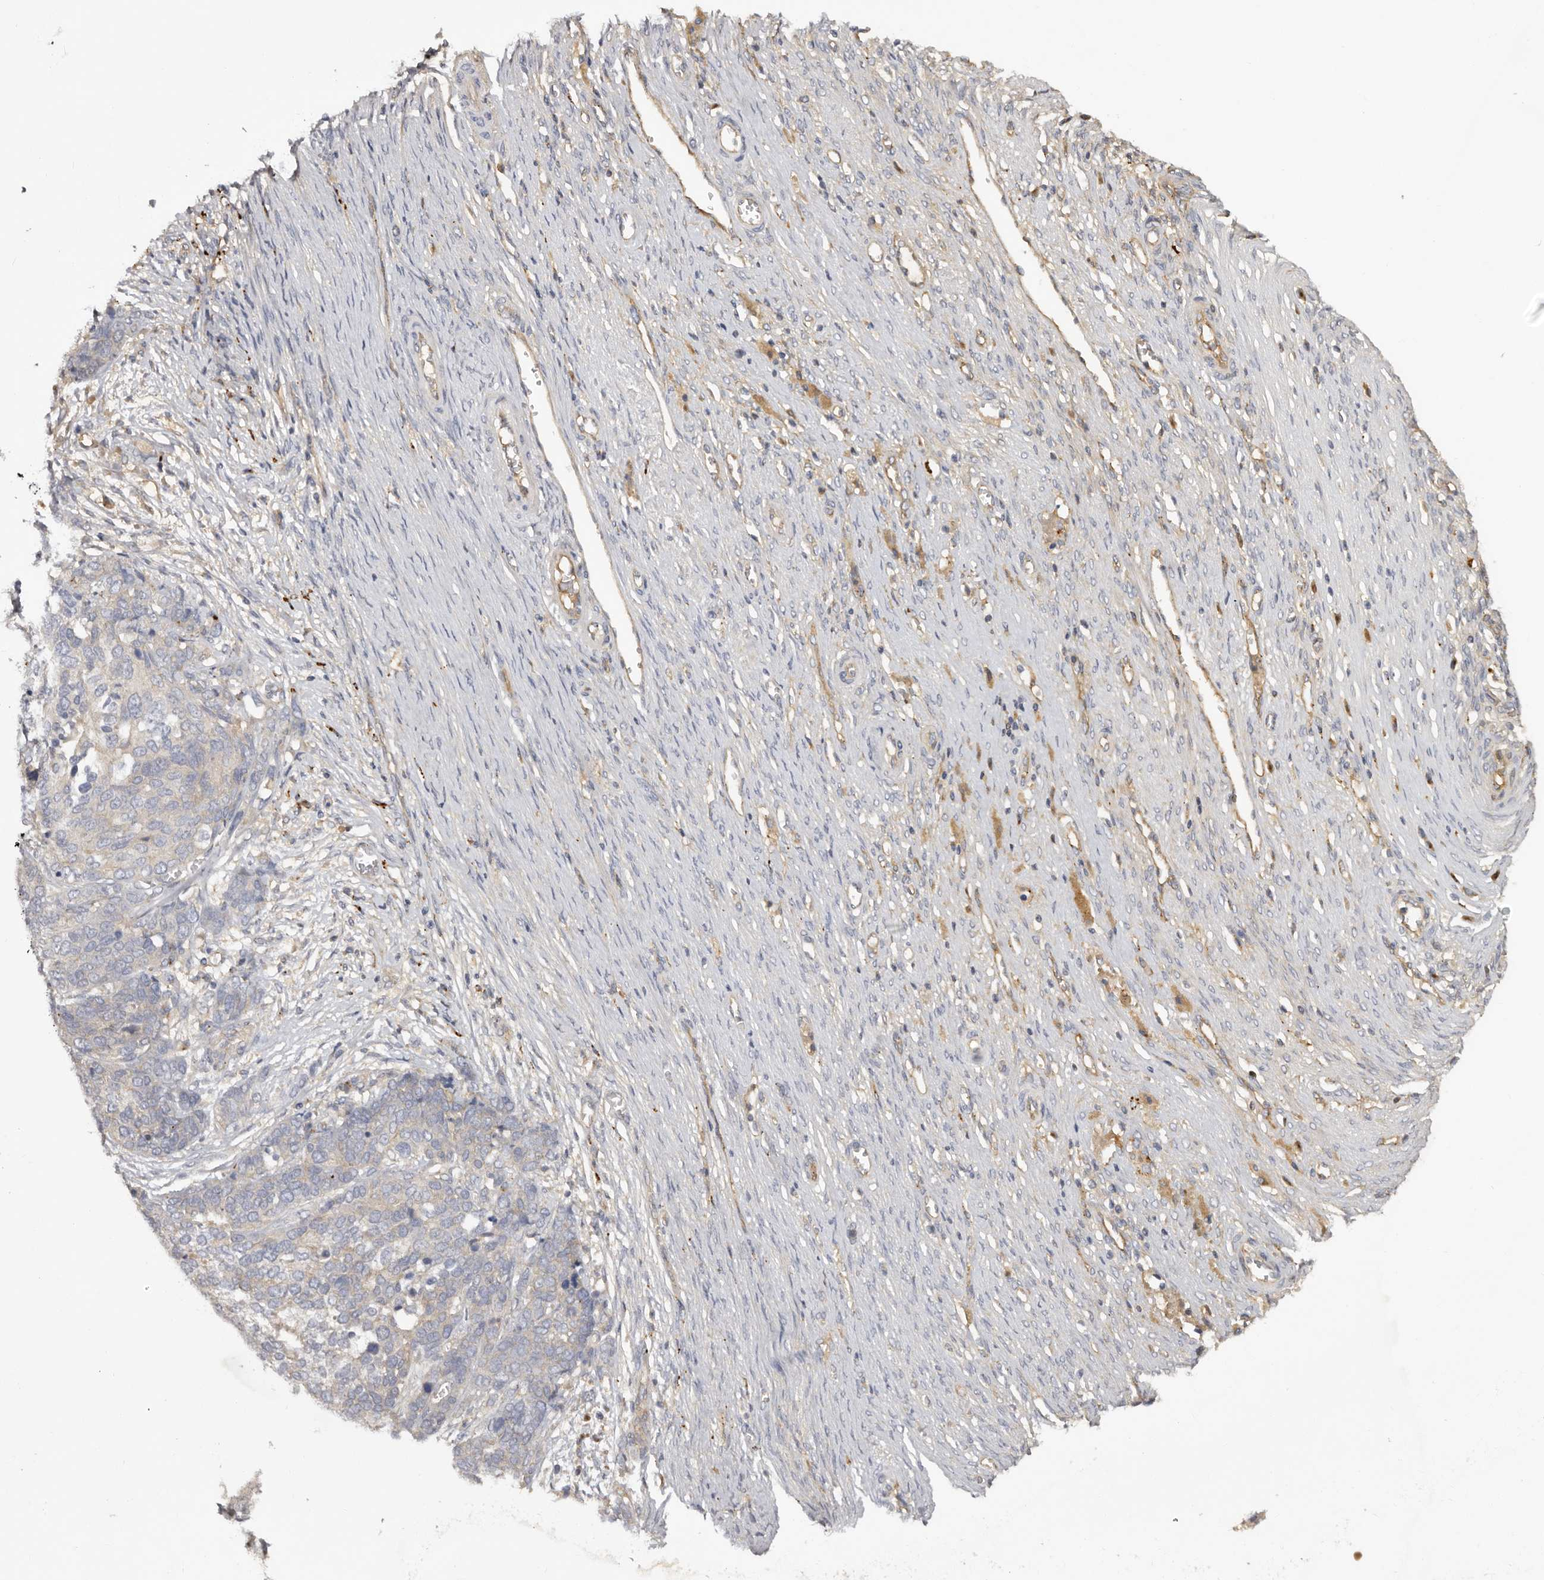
{"staining": {"intensity": "weak", "quantity": "<25%", "location": "cytoplasmic/membranous"}, "tissue": "ovarian cancer", "cell_type": "Tumor cells", "image_type": "cancer", "snomed": [{"axis": "morphology", "description": "Cystadenocarcinoma, serous, NOS"}, {"axis": "topography", "description": "Ovary"}], "caption": "DAB immunohistochemical staining of serous cystadenocarcinoma (ovarian) shows no significant expression in tumor cells.", "gene": "INKA2", "patient": {"sex": "female", "age": 44}}